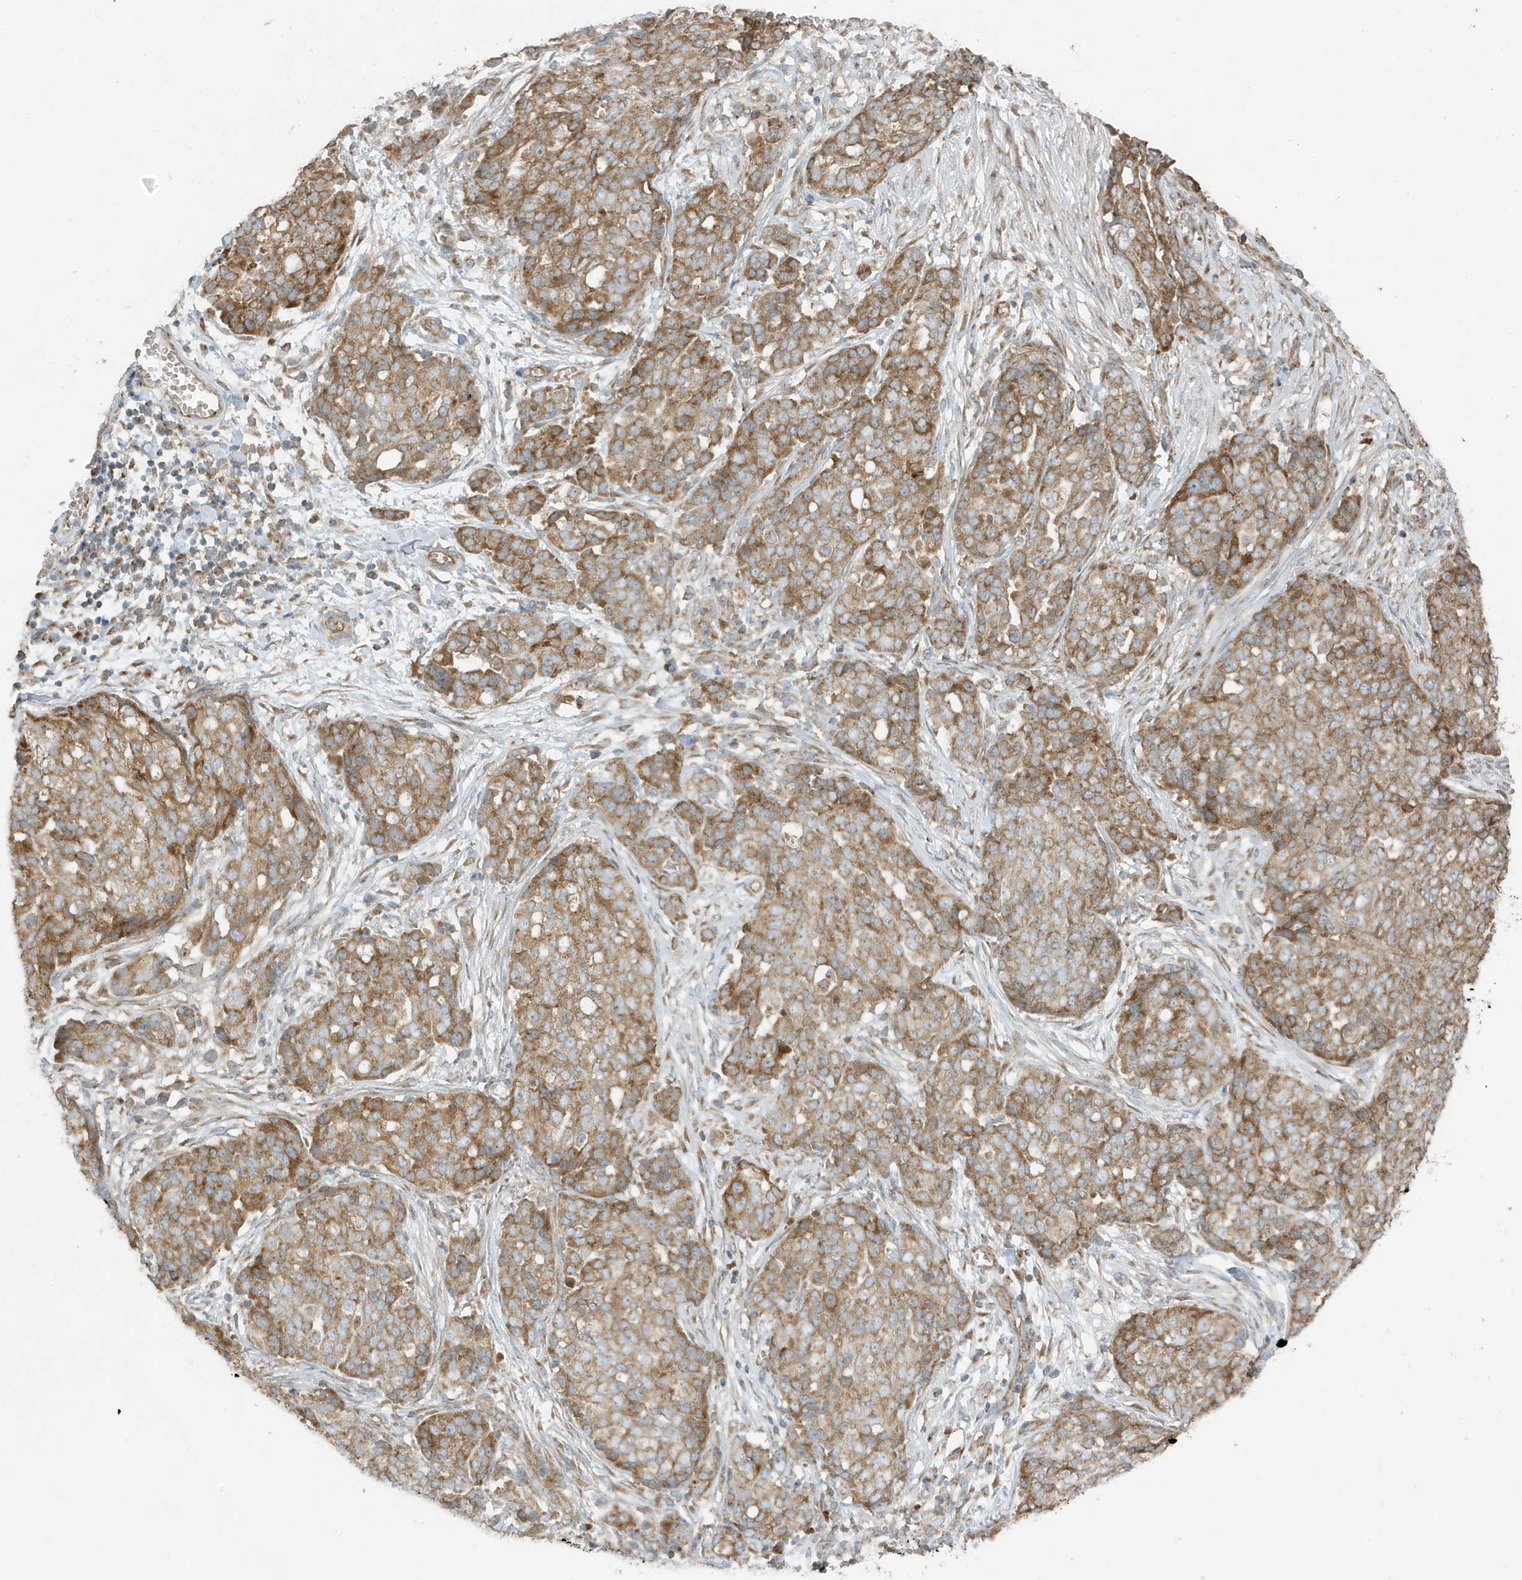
{"staining": {"intensity": "moderate", "quantity": ">75%", "location": "cytoplasmic/membranous"}, "tissue": "ovarian cancer", "cell_type": "Tumor cells", "image_type": "cancer", "snomed": [{"axis": "morphology", "description": "Cystadenocarcinoma, serous, NOS"}, {"axis": "topography", "description": "Soft tissue"}, {"axis": "topography", "description": "Ovary"}], "caption": "Ovarian cancer (serous cystadenocarcinoma) stained for a protein (brown) exhibits moderate cytoplasmic/membranous positive staining in about >75% of tumor cells.", "gene": "GOLGA4", "patient": {"sex": "female", "age": 57}}